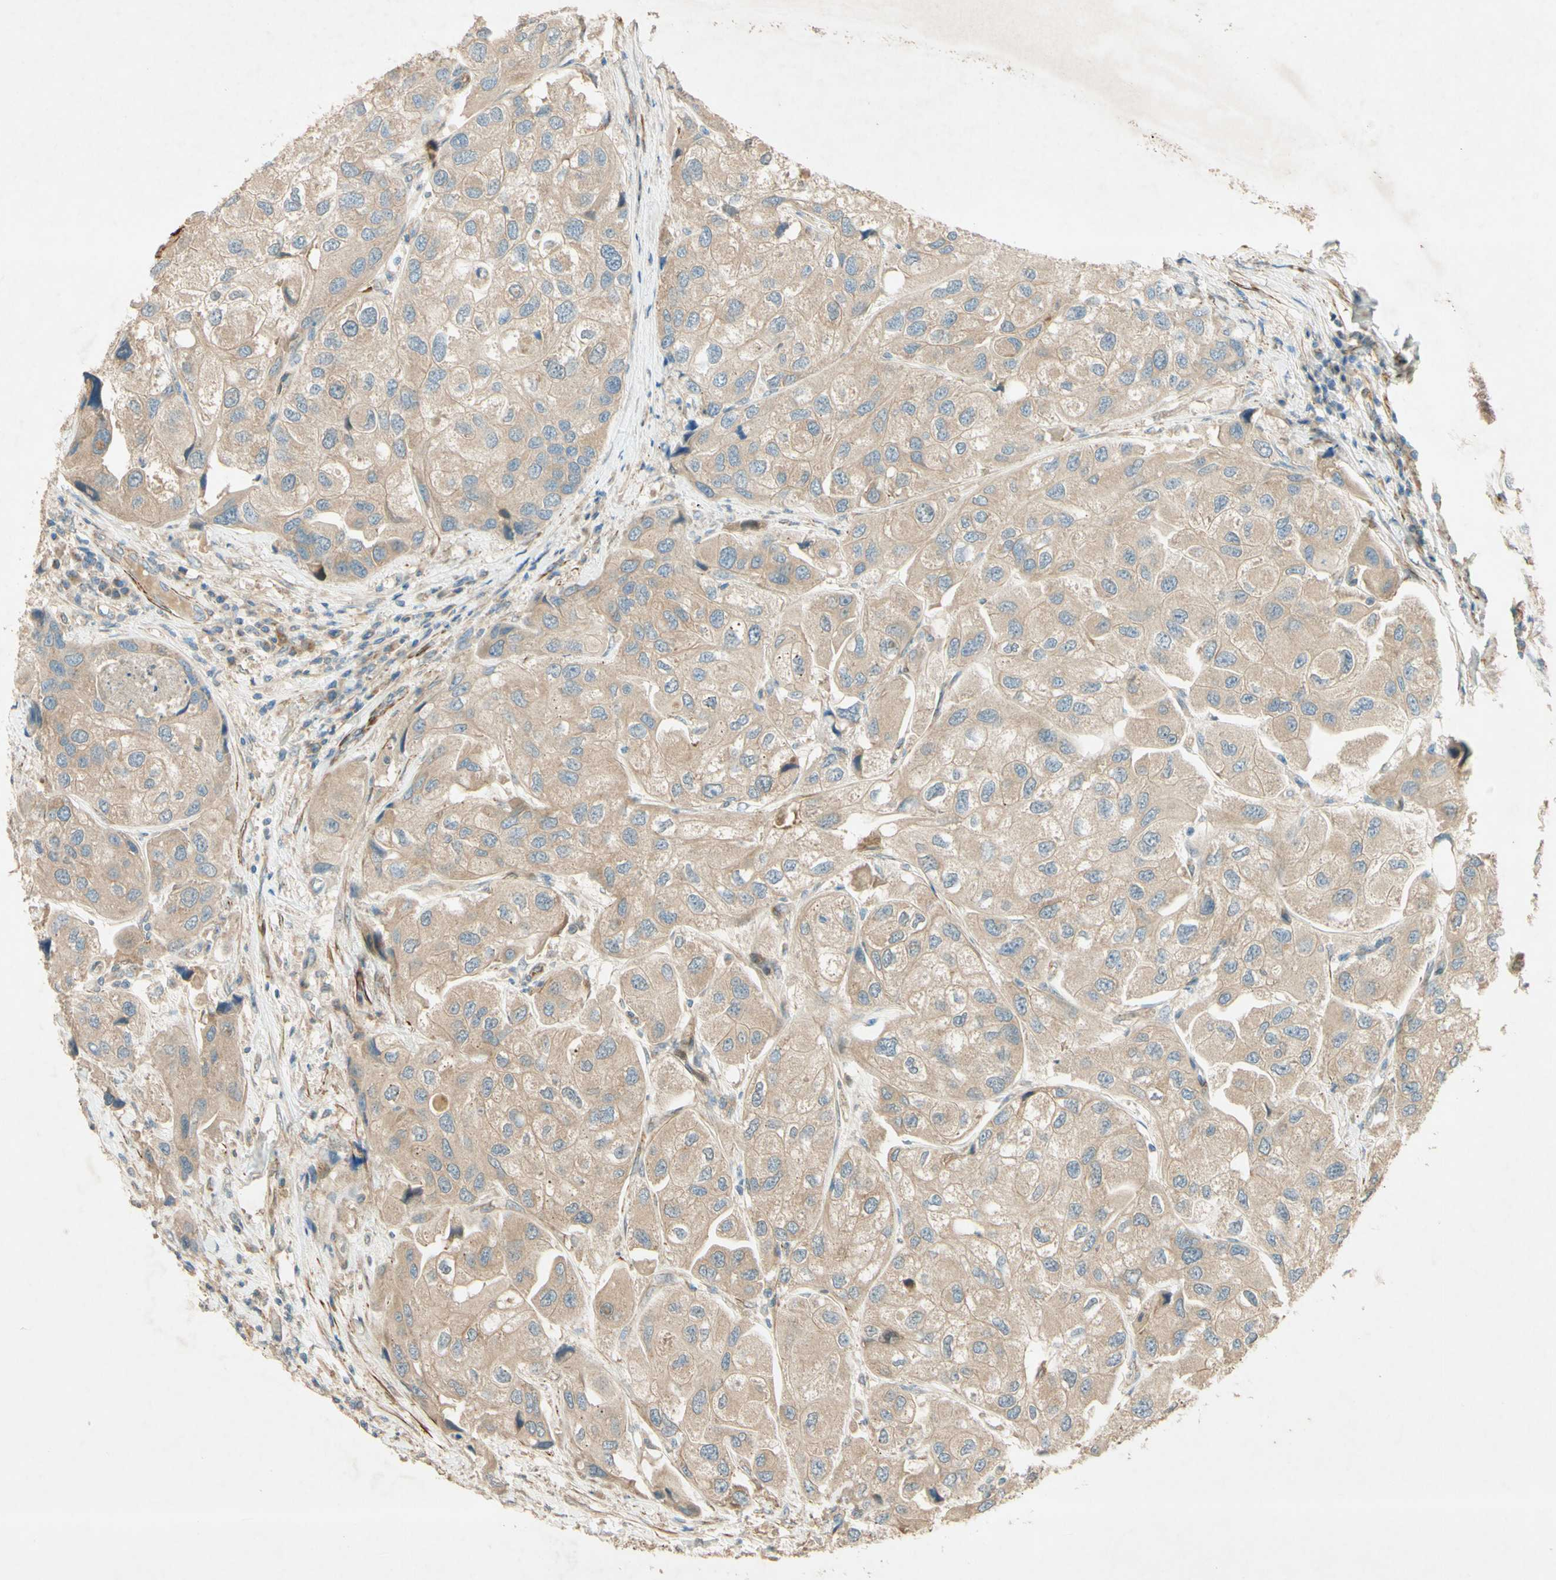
{"staining": {"intensity": "weak", "quantity": ">75%", "location": "cytoplasmic/membranous"}, "tissue": "urothelial cancer", "cell_type": "Tumor cells", "image_type": "cancer", "snomed": [{"axis": "morphology", "description": "Urothelial carcinoma, High grade"}, {"axis": "topography", "description": "Urinary bladder"}], "caption": "Weak cytoplasmic/membranous staining for a protein is appreciated in about >75% of tumor cells of urothelial cancer using immunohistochemistry (IHC).", "gene": "ADAM17", "patient": {"sex": "female", "age": 64}}